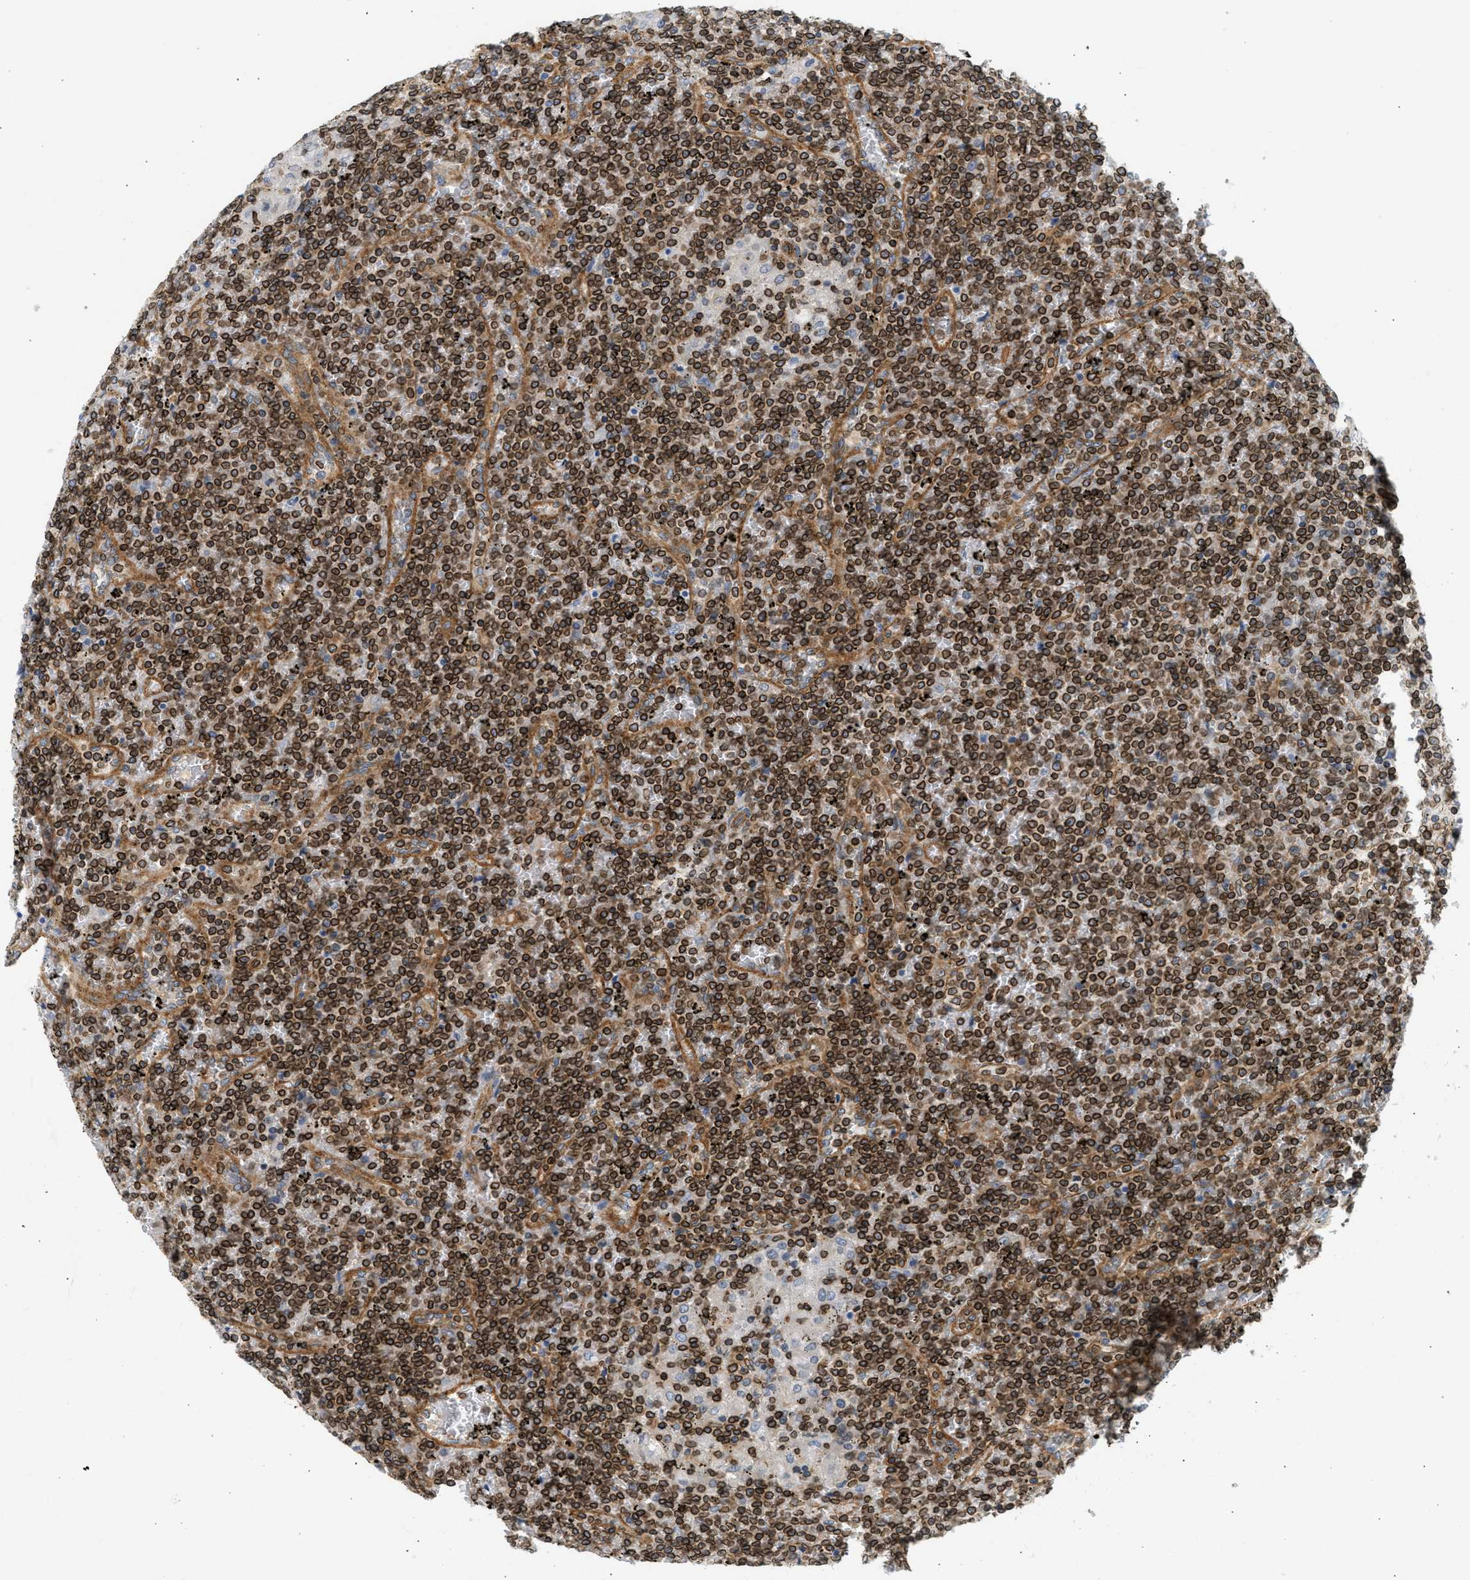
{"staining": {"intensity": "strong", "quantity": ">75%", "location": "cytoplasmic/membranous,nuclear"}, "tissue": "lymphoma", "cell_type": "Tumor cells", "image_type": "cancer", "snomed": [{"axis": "morphology", "description": "Malignant lymphoma, non-Hodgkin's type, Low grade"}, {"axis": "topography", "description": "Spleen"}], "caption": "Immunohistochemical staining of malignant lymphoma, non-Hodgkin's type (low-grade) reveals high levels of strong cytoplasmic/membranous and nuclear protein positivity in about >75% of tumor cells.", "gene": "STRN", "patient": {"sex": "female", "age": 19}}